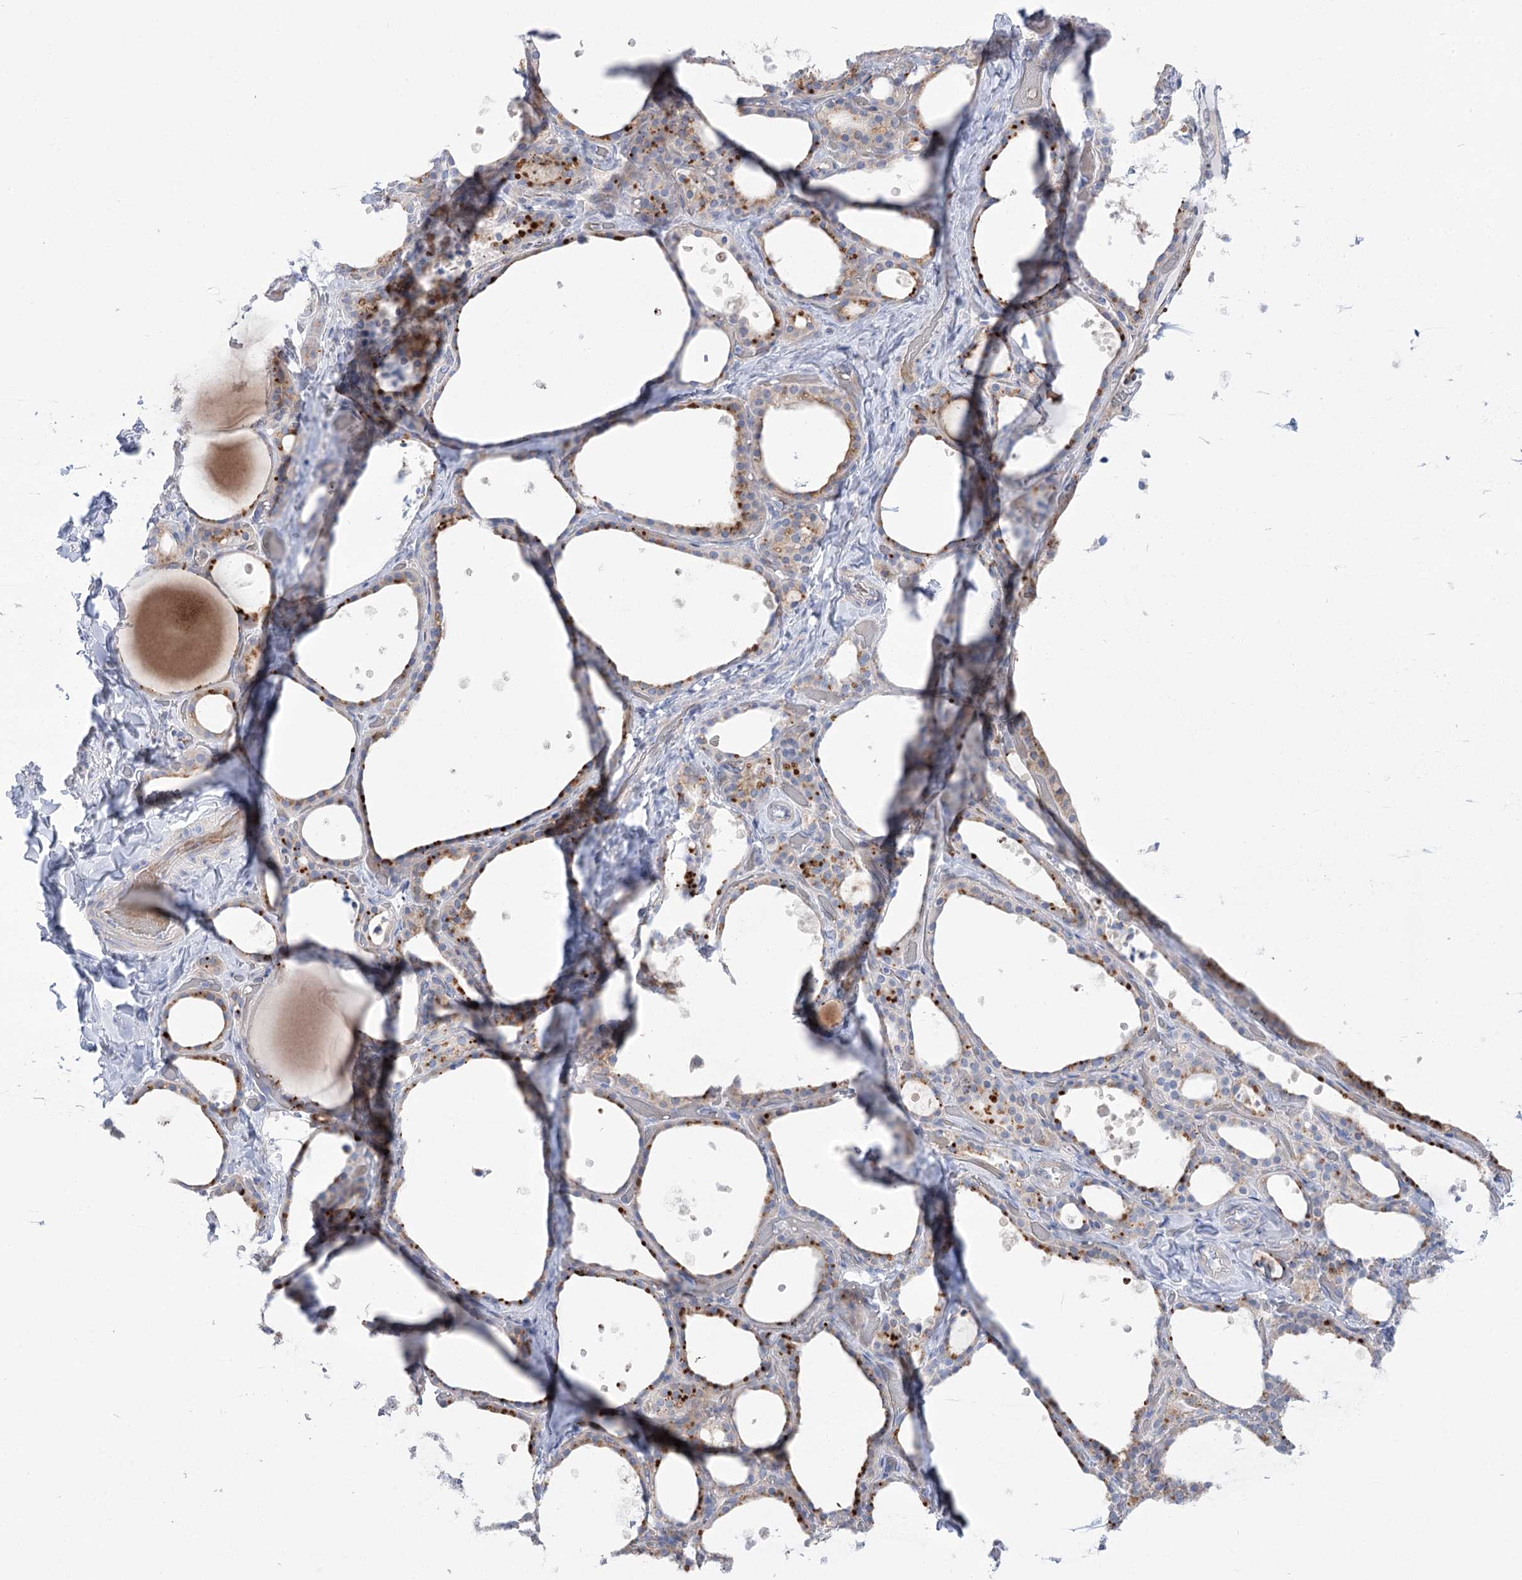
{"staining": {"intensity": "strong", "quantity": "25%-75%", "location": "cytoplasmic/membranous"}, "tissue": "thyroid gland", "cell_type": "Glandular cells", "image_type": "normal", "snomed": [{"axis": "morphology", "description": "Normal tissue, NOS"}, {"axis": "topography", "description": "Thyroid gland"}], "caption": "Protein expression by IHC reveals strong cytoplasmic/membranous staining in approximately 25%-75% of glandular cells in benign thyroid gland.", "gene": "SIAE", "patient": {"sex": "female", "age": 44}}